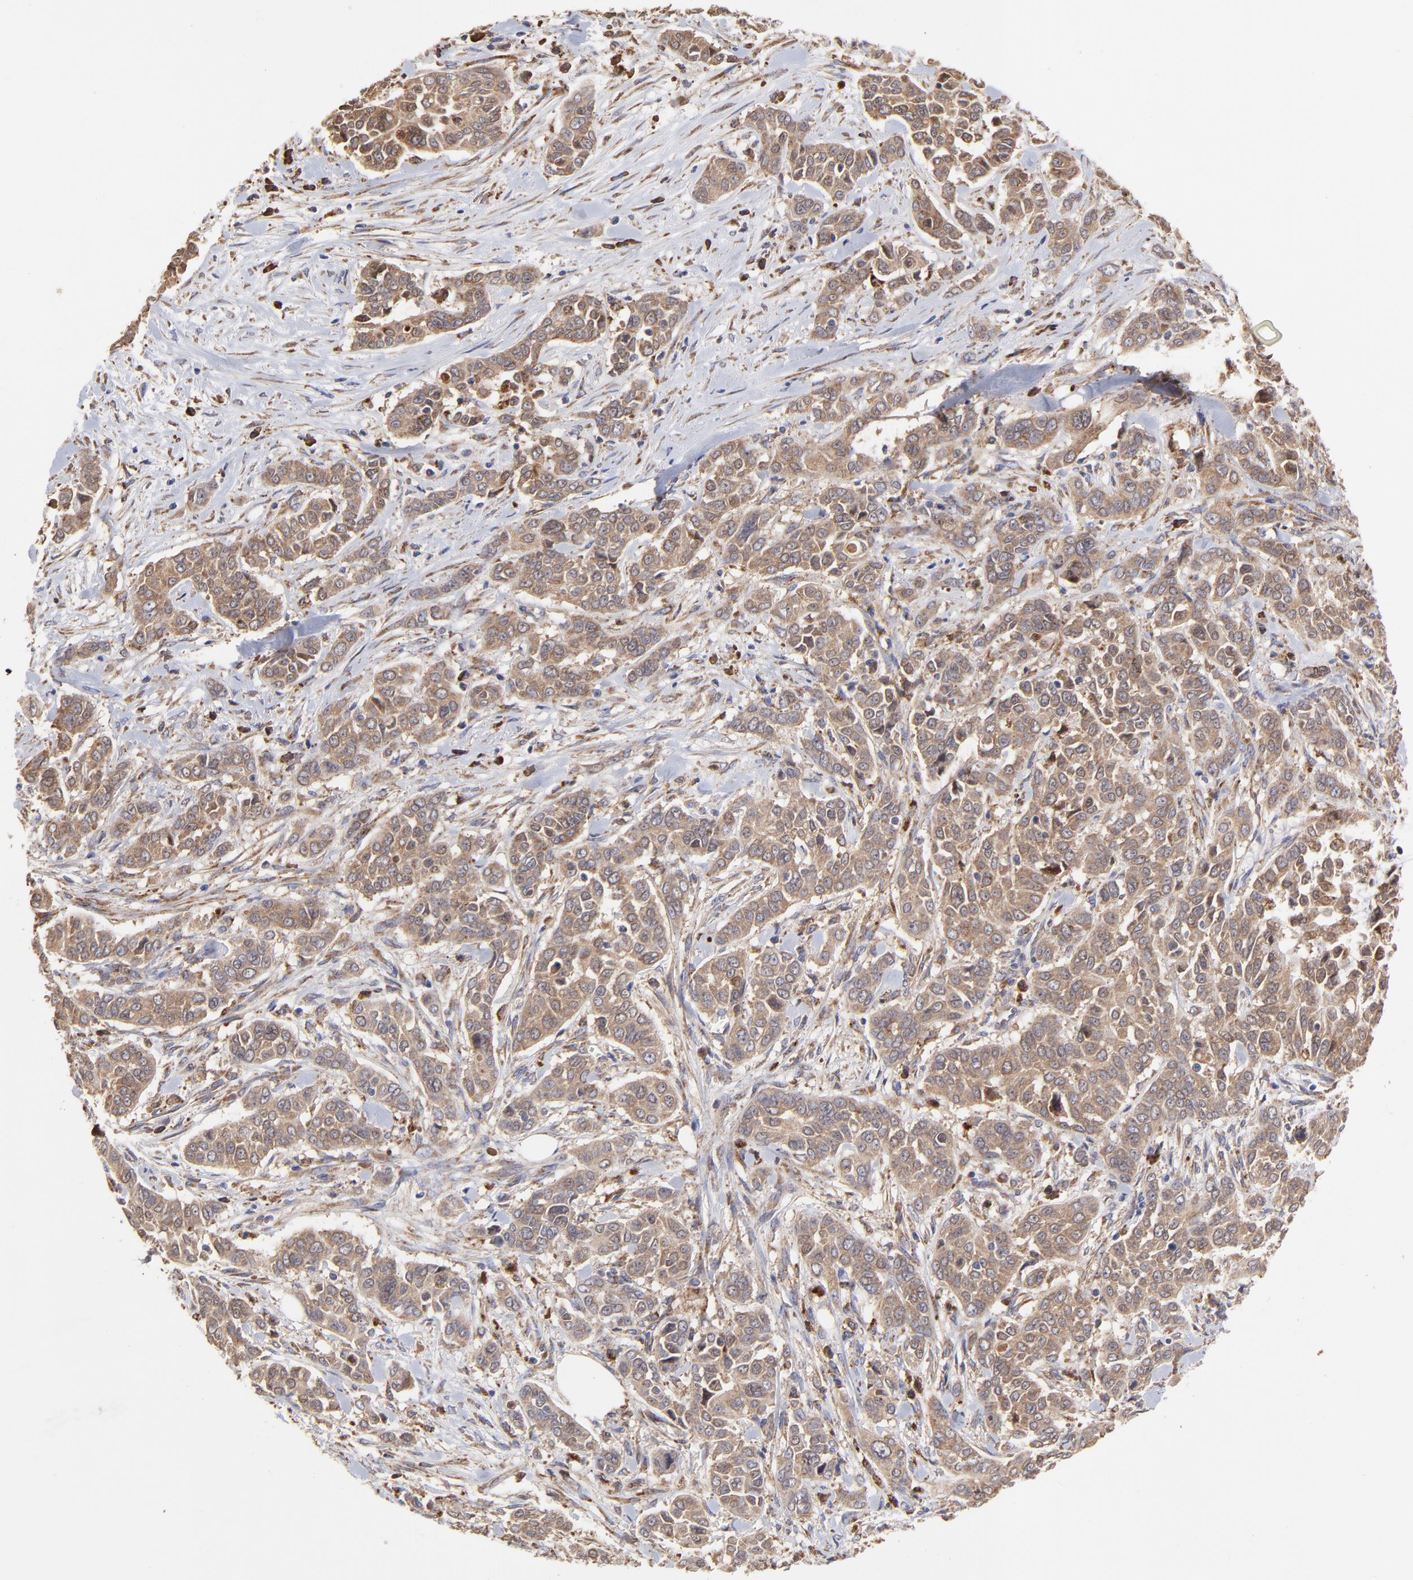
{"staining": {"intensity": "moderate", "quantity": ">75%", "location": "cytoplasmic/membranous"}, "tissue": "pancreatic cancer", "cell_type": "Tumor cells", "image_type": "cancer", "snomed": [{"axis": "morphology", "description": "Adenocarcinoma, NOS"}, {"axis": "topography", "description": "Pancreas"}], "caption": "Protein expression analysis of human adenocarcinoma (pancreatic) reveals moderate cytoplasmic/membranous staining in about >75% of tumor cells.", "gene": "PFKM", "patient": {"sex": "female", "age": 52}}